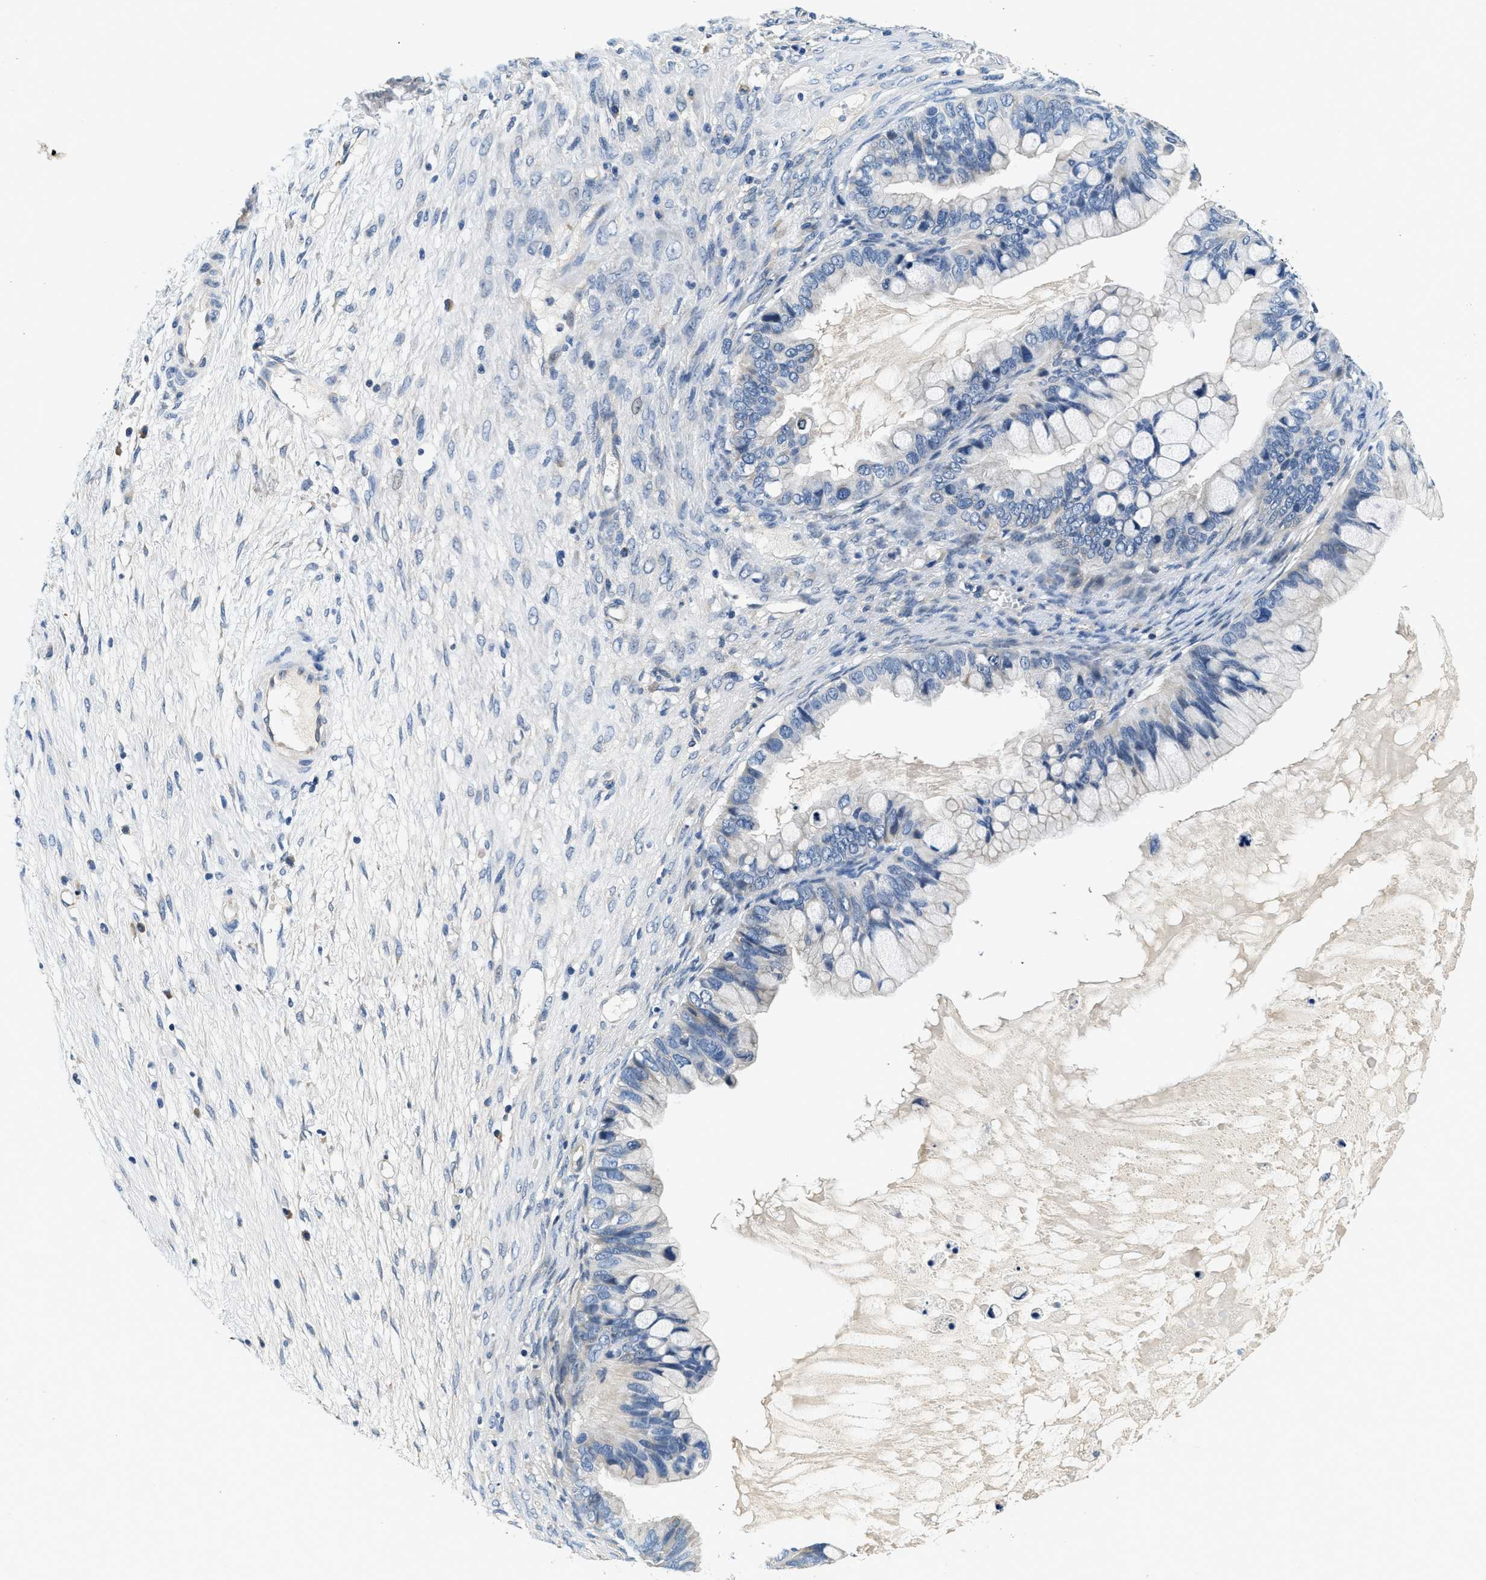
{"staining": {"intensity": "negative", "quantity": "none", "location": "none"}, "tissue": "ovarian cancer", "cell_type": "Tumor cells", "image_type": "cancer", "snomed": [{"axis": "morphology", "description": "Cystadenocarcinoma, mucinous, NOS"}, {"axis": "topography", "description": "Ovary"}], "caption": "A high-resolution image shows immunohistochemistry staining of ovarian mucinous cystadenocarcinoma, which demonstrates no significant positivity in tumor cells.", "gene": "ALDH3A2", "patient": {"sex": "female", "age": 80}}